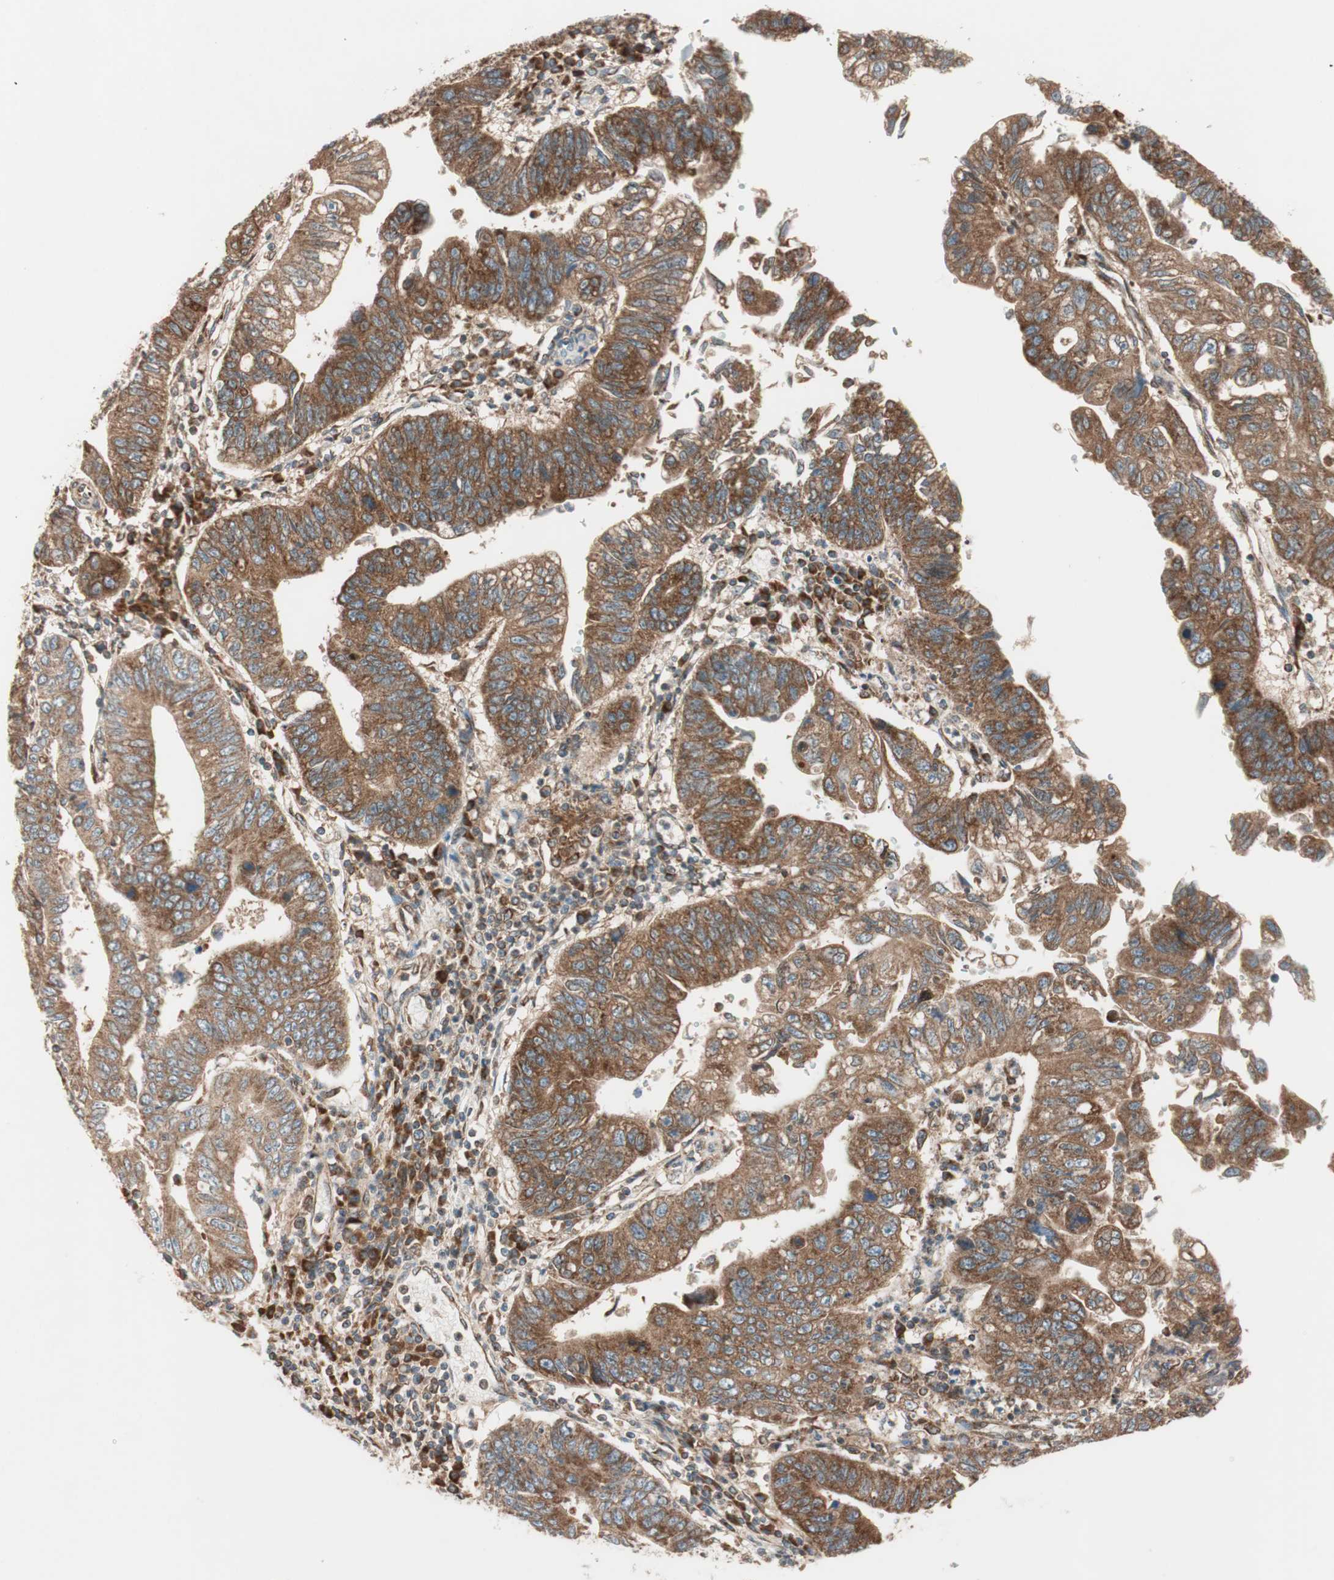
{"staining": {"intensity": "moderate", "quantity": ">75%", "location": "cytoplasmic/membranous"}, "tissue": "stomach cancer", "cell_type": "Tumor cells", "image_type": "cancer", "snomed": [{"axis": "morphology", "description": "Adenocarcinoma, NOS"}, {"axis": "topography", "description": "Stomach"}], "caption": "The immunohistochemical stain highlights moderate cytoplasmic/membranous positivity in tumor cells of stomach cancer (adenocarcinoma) tissue. (DAB IHC, brown staining for protein, blue staining for nuclei).", "gene": "RAB5A", "patient": {"sex": "male", "age": 59}}